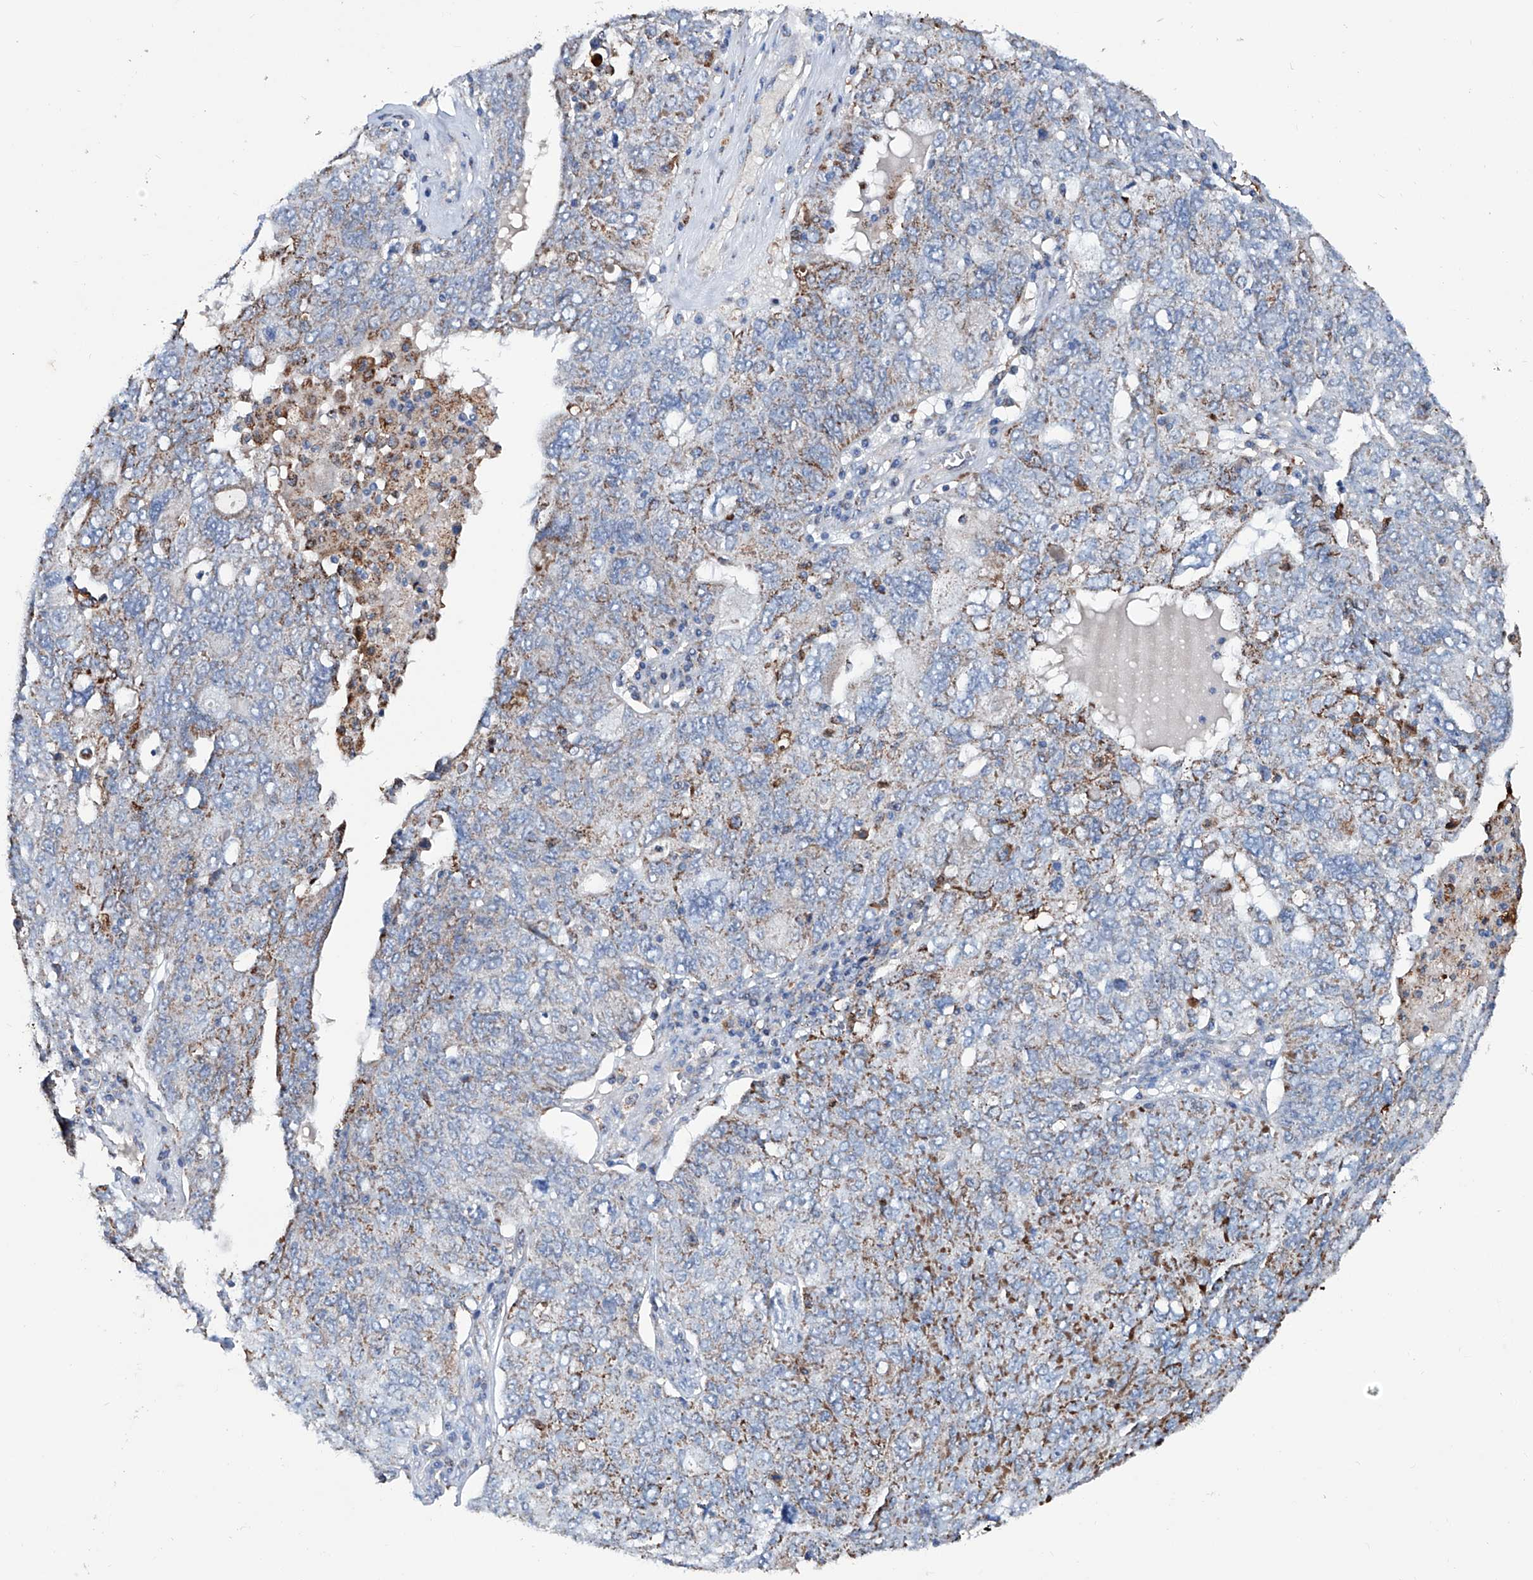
{"staining": {"intensity": "moderate", "quantity": "<25%", "location": "cytoplasmic/membranous"}, "tissue": "ovarian cancer", "cell_type": "Tumor cells", "image_type": "cancer", "snomed": [{"axis": "morphology", "description": "Carcinoma, endometroid"}, {"axis": "topography", "description": "Ovary"}], "caption": "Immunohistochemical staining of ovarian cancer (endometroid carcinoma) exhibits low levels of moderate cytoplasmic/membranous expression in approximately <25% of tumor cells. (DAB IHC, brown staining for protein, blue staining for nuclei).", "gene": "NHS", "patient": {"sex": "female", "age": 62}}